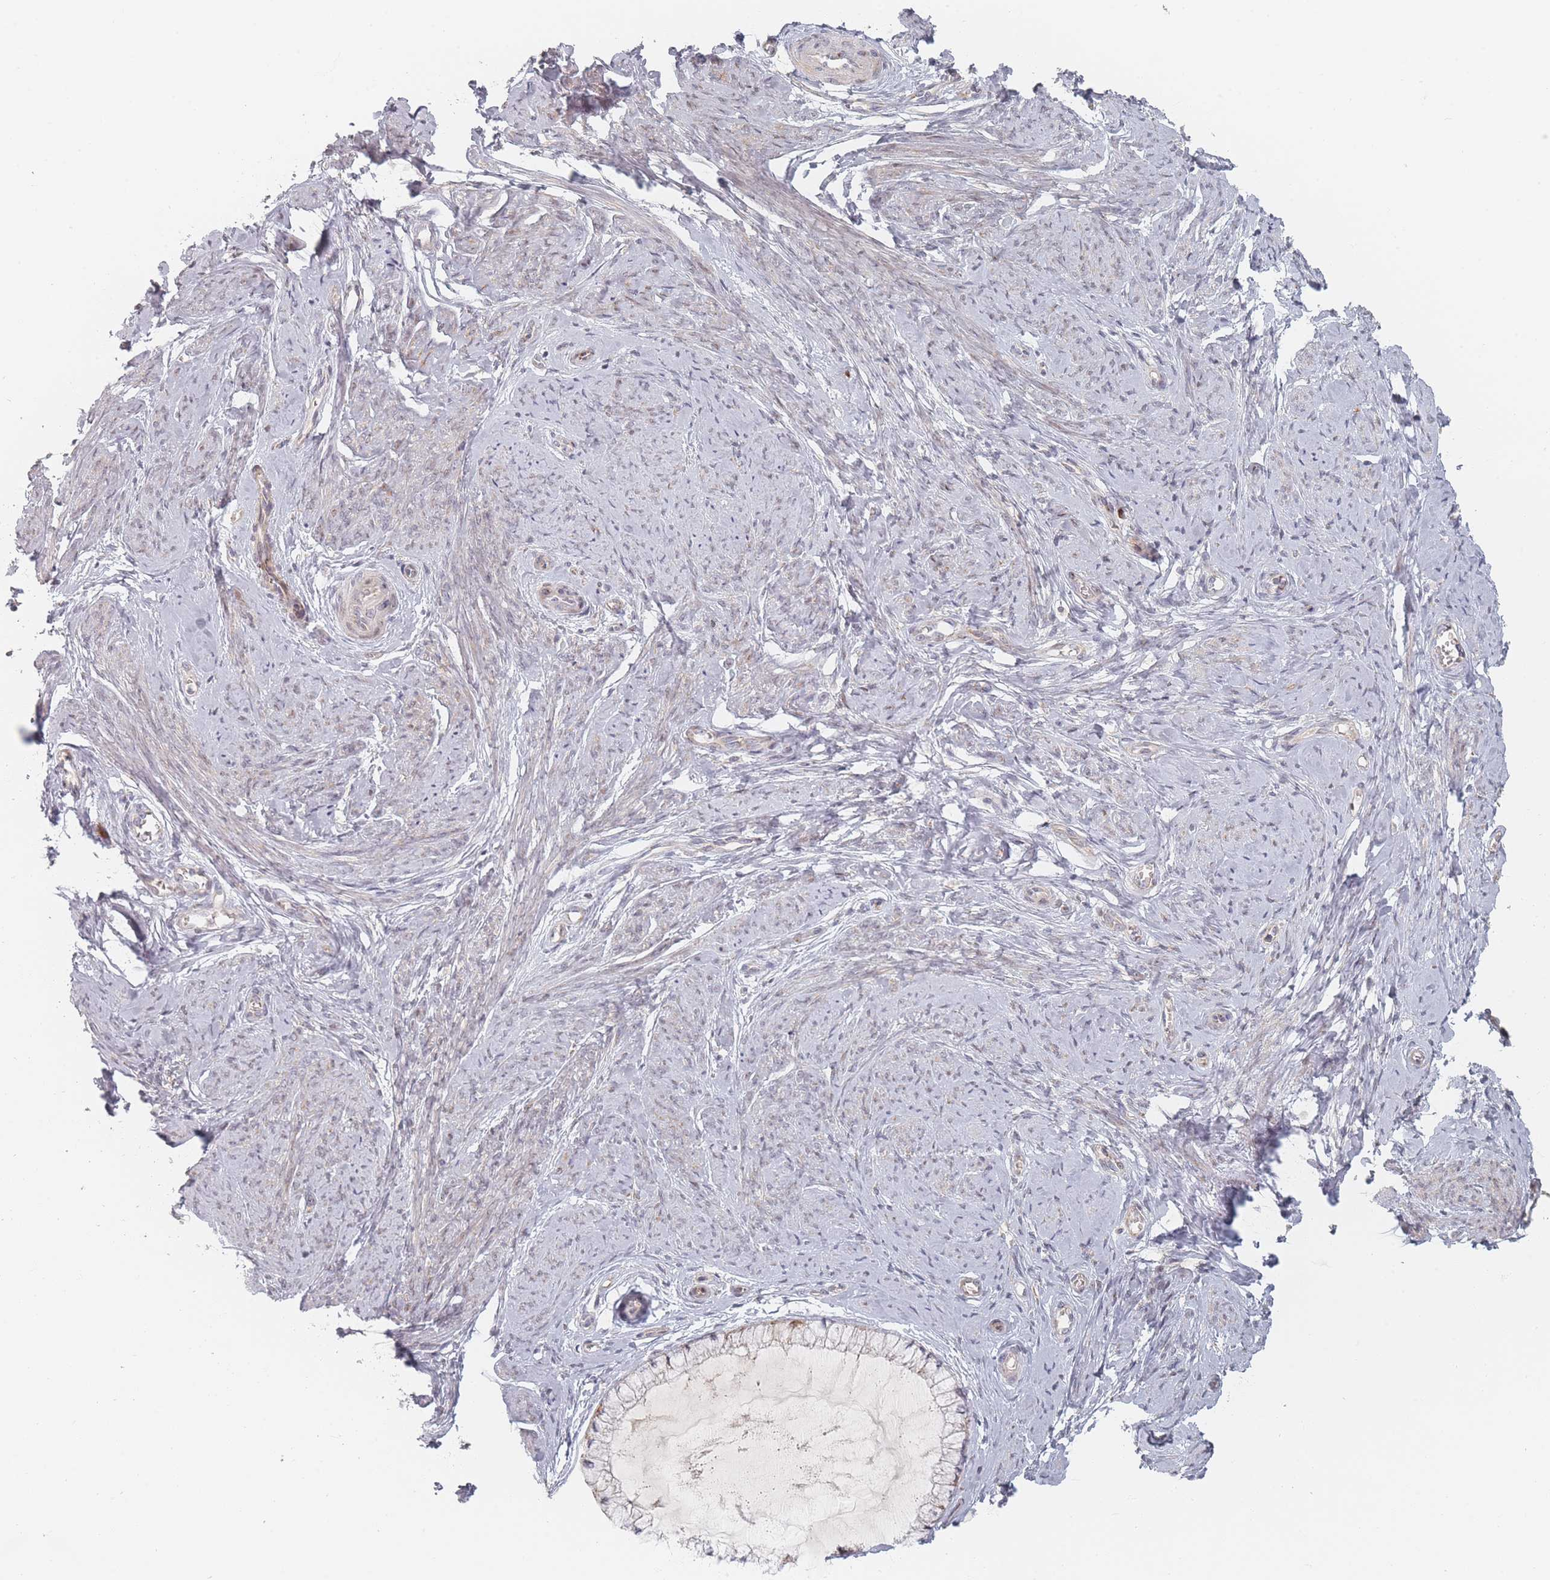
{"staining": {"intensity": "weak", "quantity": "25%-75%", "location": "cytoplasmic/membranous"}, "tissue": "cervix", "cell_type": "Glandular cells", "image_type": "normal", "snomed": [{"axis": "morphology", "description": "Normal tissue, NOS"}, {"axis": "topography", "description": "Cervix"}], "caption": "A brown stain labels weak cytoplasmic/membranous staining of a protein in glandular cells of benign cervix. Immunohistochemistry stains the protein of interest in brown and the nuclei are stained blue.", "gene": "ZKSCAN7", "patient": {"sex": "female", "age": 42}}